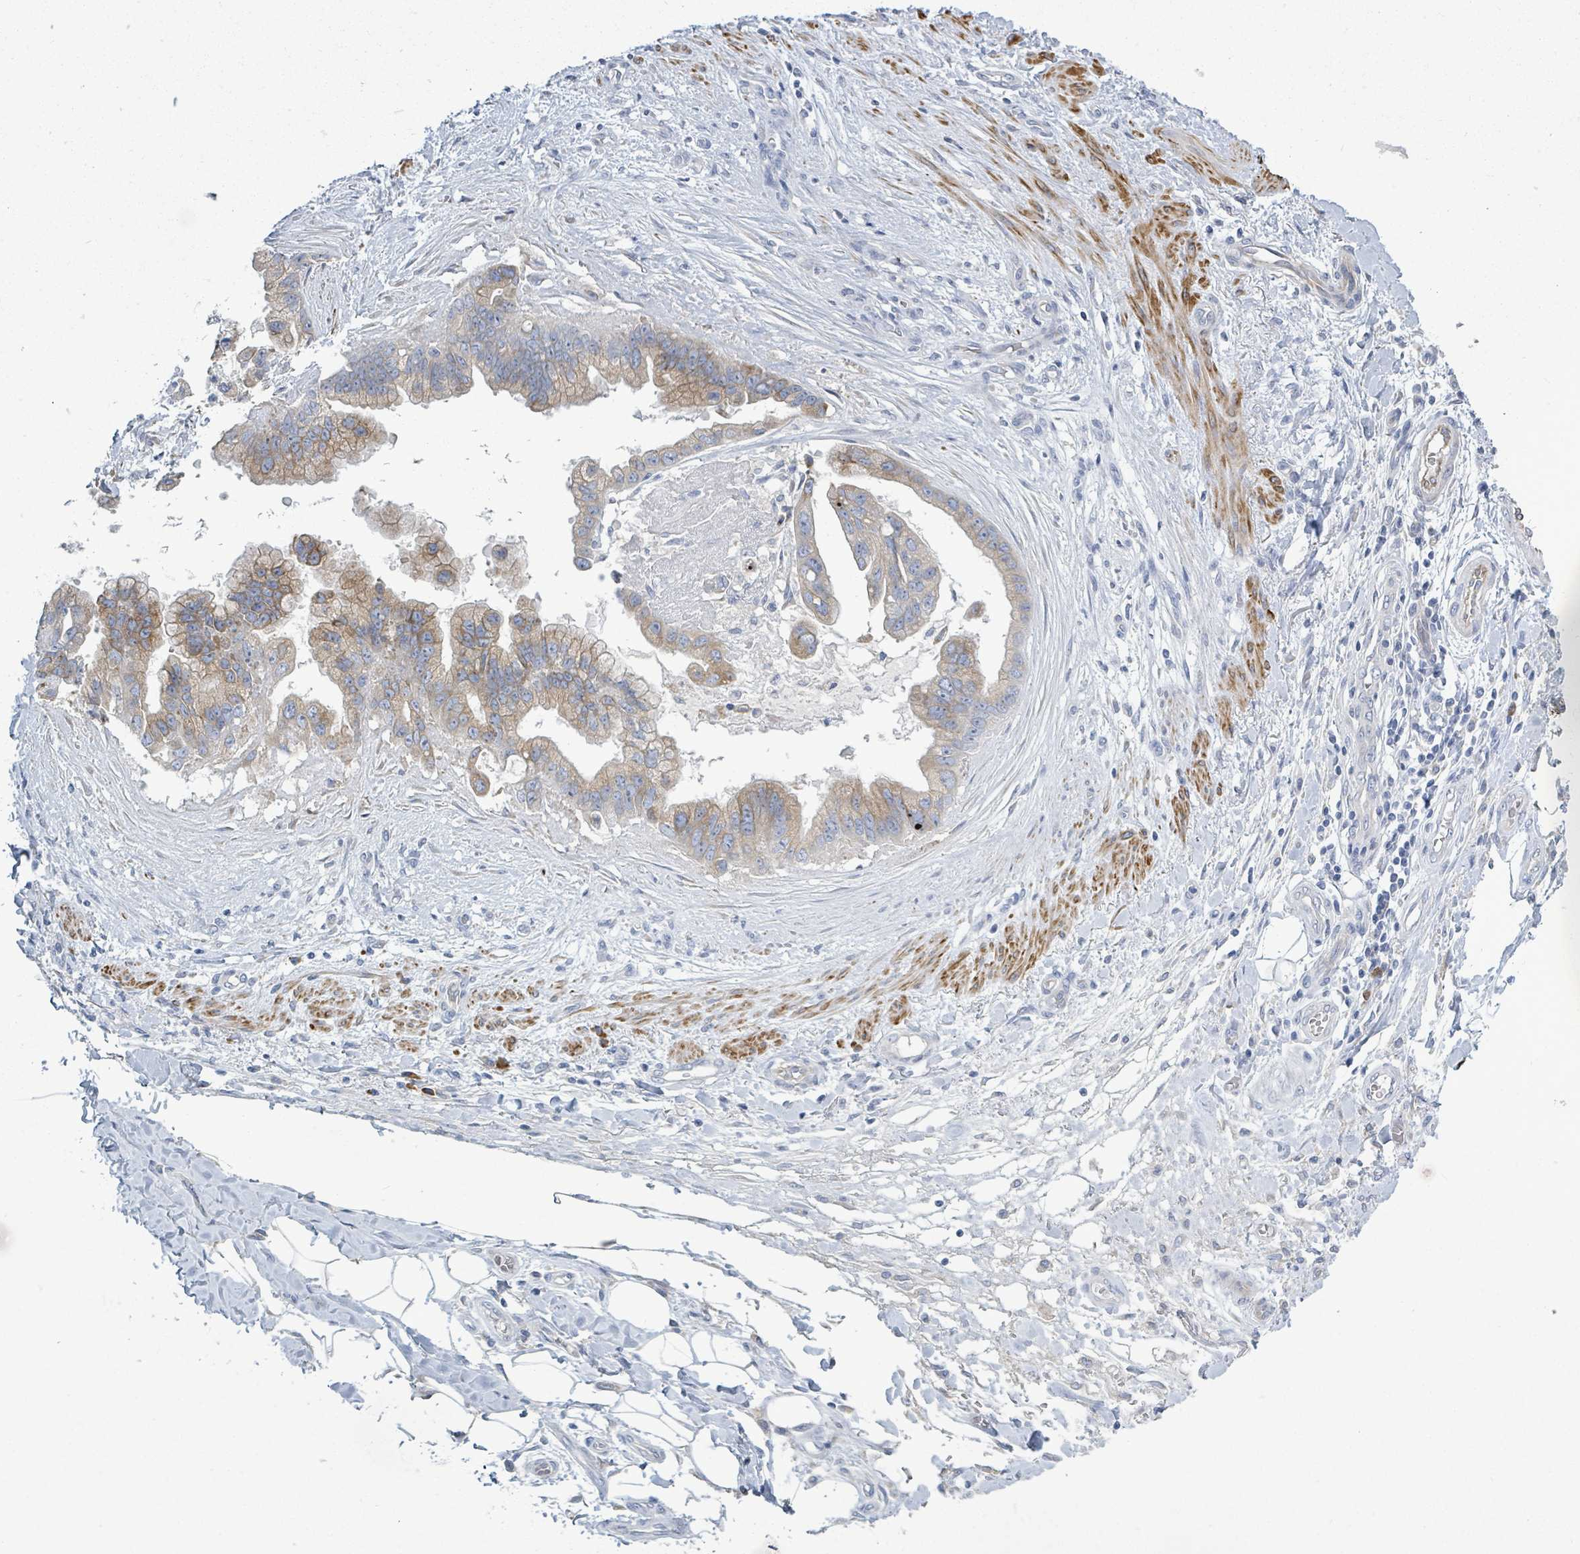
{"staining": {"intensity": "weak", "quantity": "25%-75%", "location": "cytoplasmic/membranous"}, "tissue": "stomach cancer", "cell_type": "Tumor cells", "image_type": "cancer", "snomed": [{"axis": "morphology", "description": "Adenocarcinoma, NOS"}, {"axis": "topography", "description": "Stomach"}], "caption": "The histopathology image shows staining of adenocarcinoma (stomach), revealing weak cytoplasmic/membranous protein expression (brown color) within tumor cells.", "gene": "SIRPB1", "patient": {"sex": "male", "age": 62}}